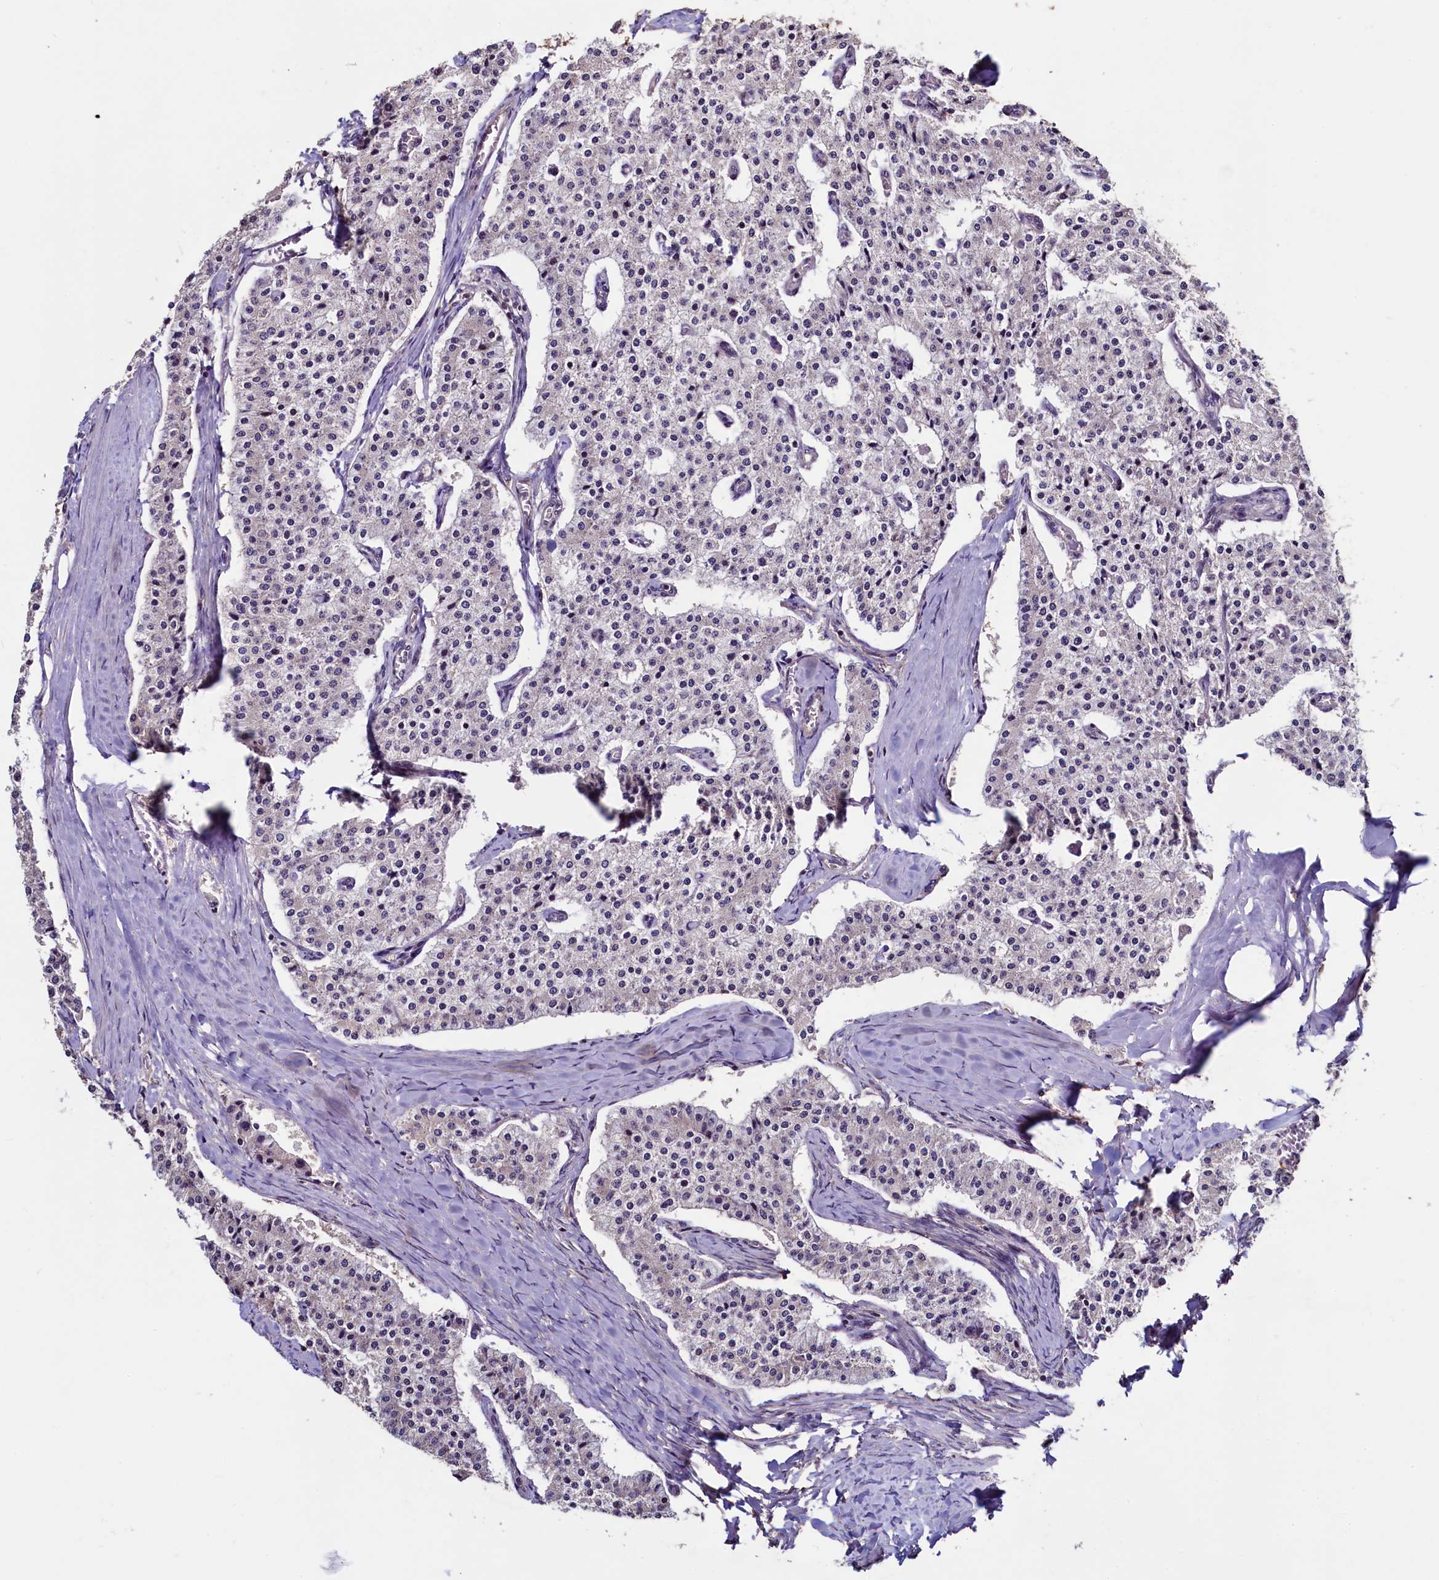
{"staining": {"intensity": "negative", "quantity": "none", "location": "none"}, "tissue": "carcinoid", "cell_type": "Tumor cells", "image_type": "cancer", "snomed": [{"axis": "morphology", "description": "Carcinoid, malignant, NOS"}, {"axis": "topography", "description": "Colon"}], "caption": "Immunohistochemistry (IHC) micrograph of human carcinoid stained for a protein (brown), which shows no expression in tumor cells. (Stains: DAB (3,3'-diaminobenzidine) immunohistochemistry with hematoxylin counter stain, Microscopy: brightfield microscopy at high magnification).", "gene": "RBFA", "patient": {"sex": "female", "age": 52}}